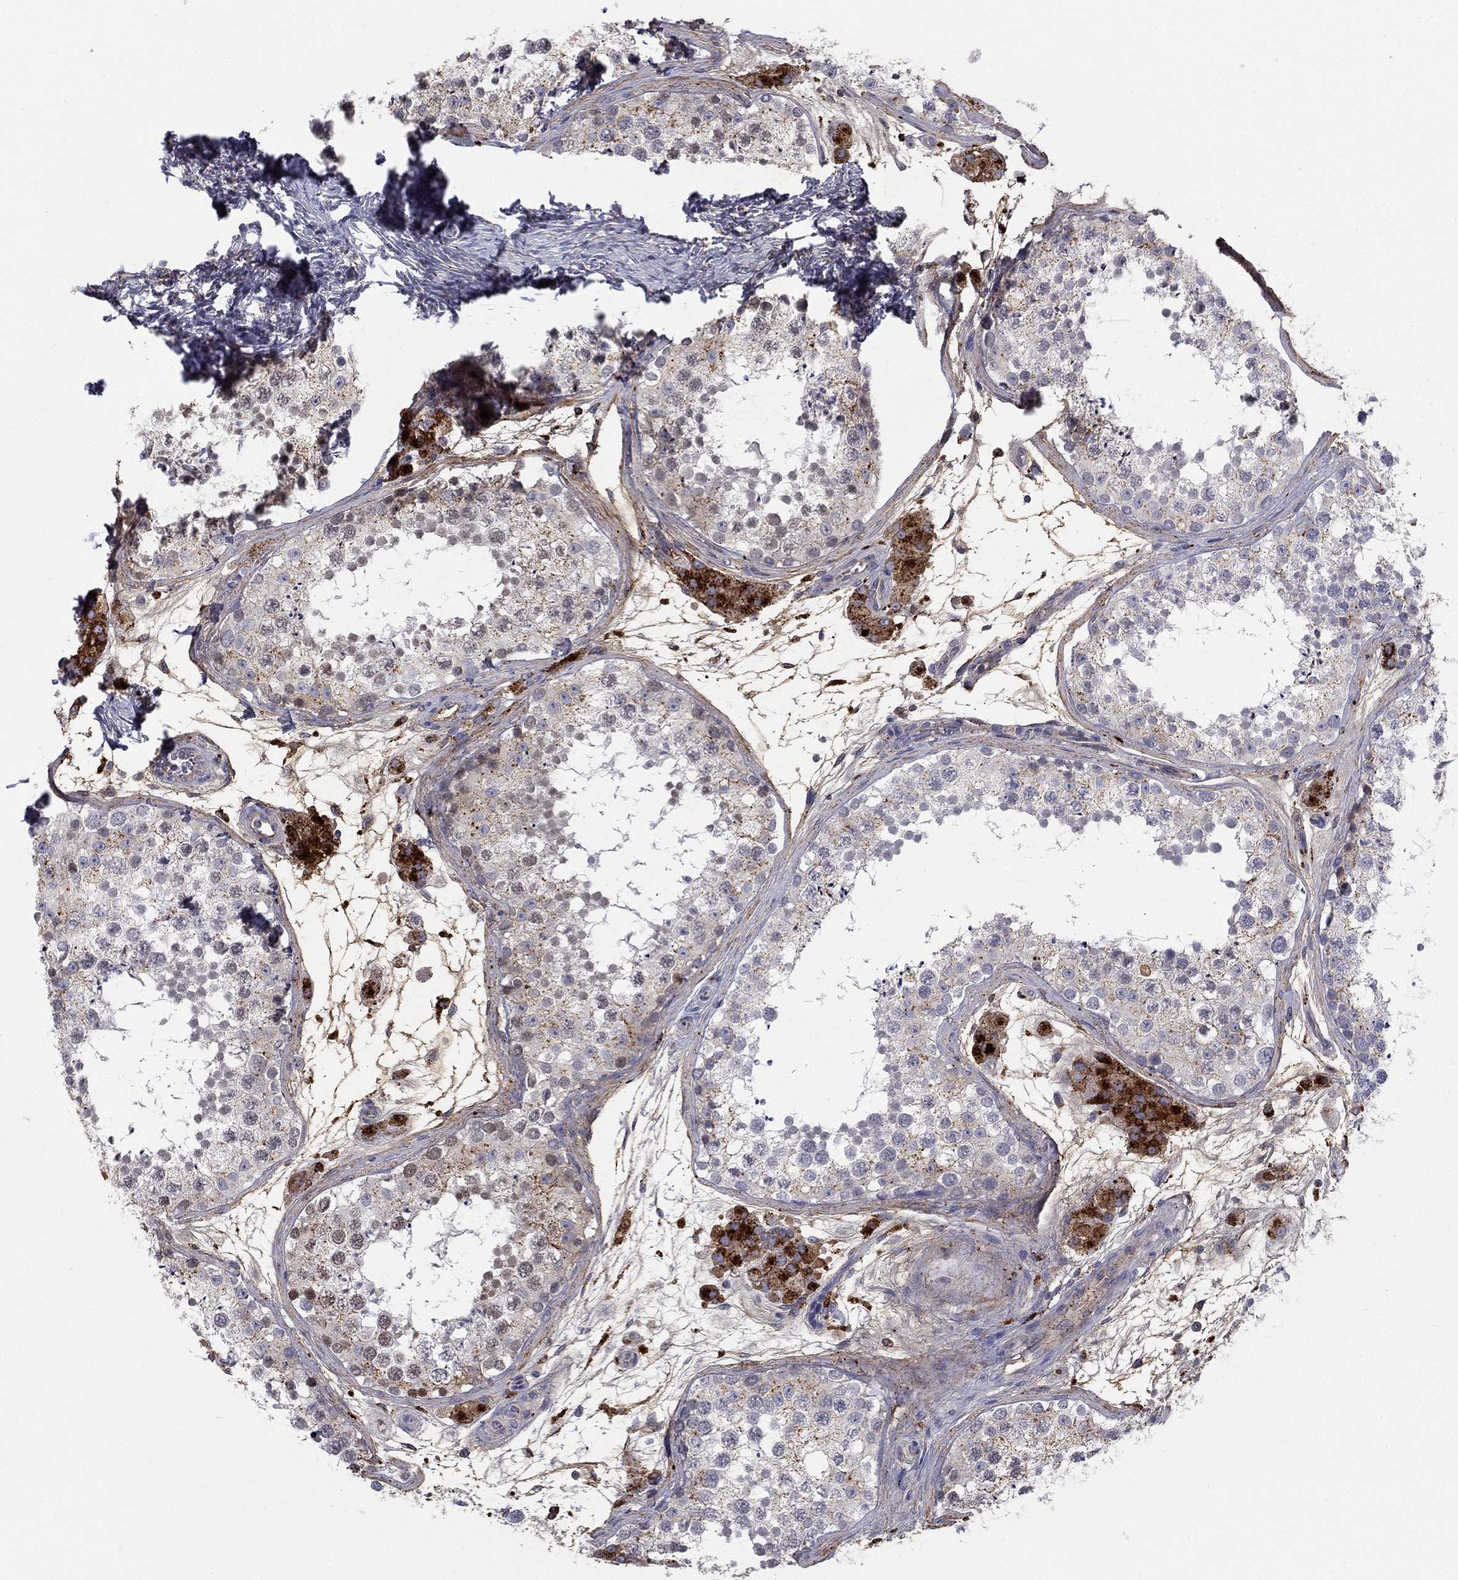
{"staining": {"intensity": "moderate", "quantity": "25%-75%", "location": "cytoplasmic/membranous,nuclear"}, "tissue": "testis", "cell_type": "Cells in seminiferous ducts", "image_type": "normal", "snomed": [{"axis": "morphology", "description": "Normal tissue, NOS"}, {"axis": "topography", "description": "Testis"}], "caption": "Testis was stained to show a protein in brown. There is medium levels of moderate cytoplasmic/membranous,nuclear expression in approximately 25%-75% of cells in seminiferous ducts. Nuclei are stained in blue.", "gene": "EPDR1", "patient": {"sex": "male", "age": 41}}